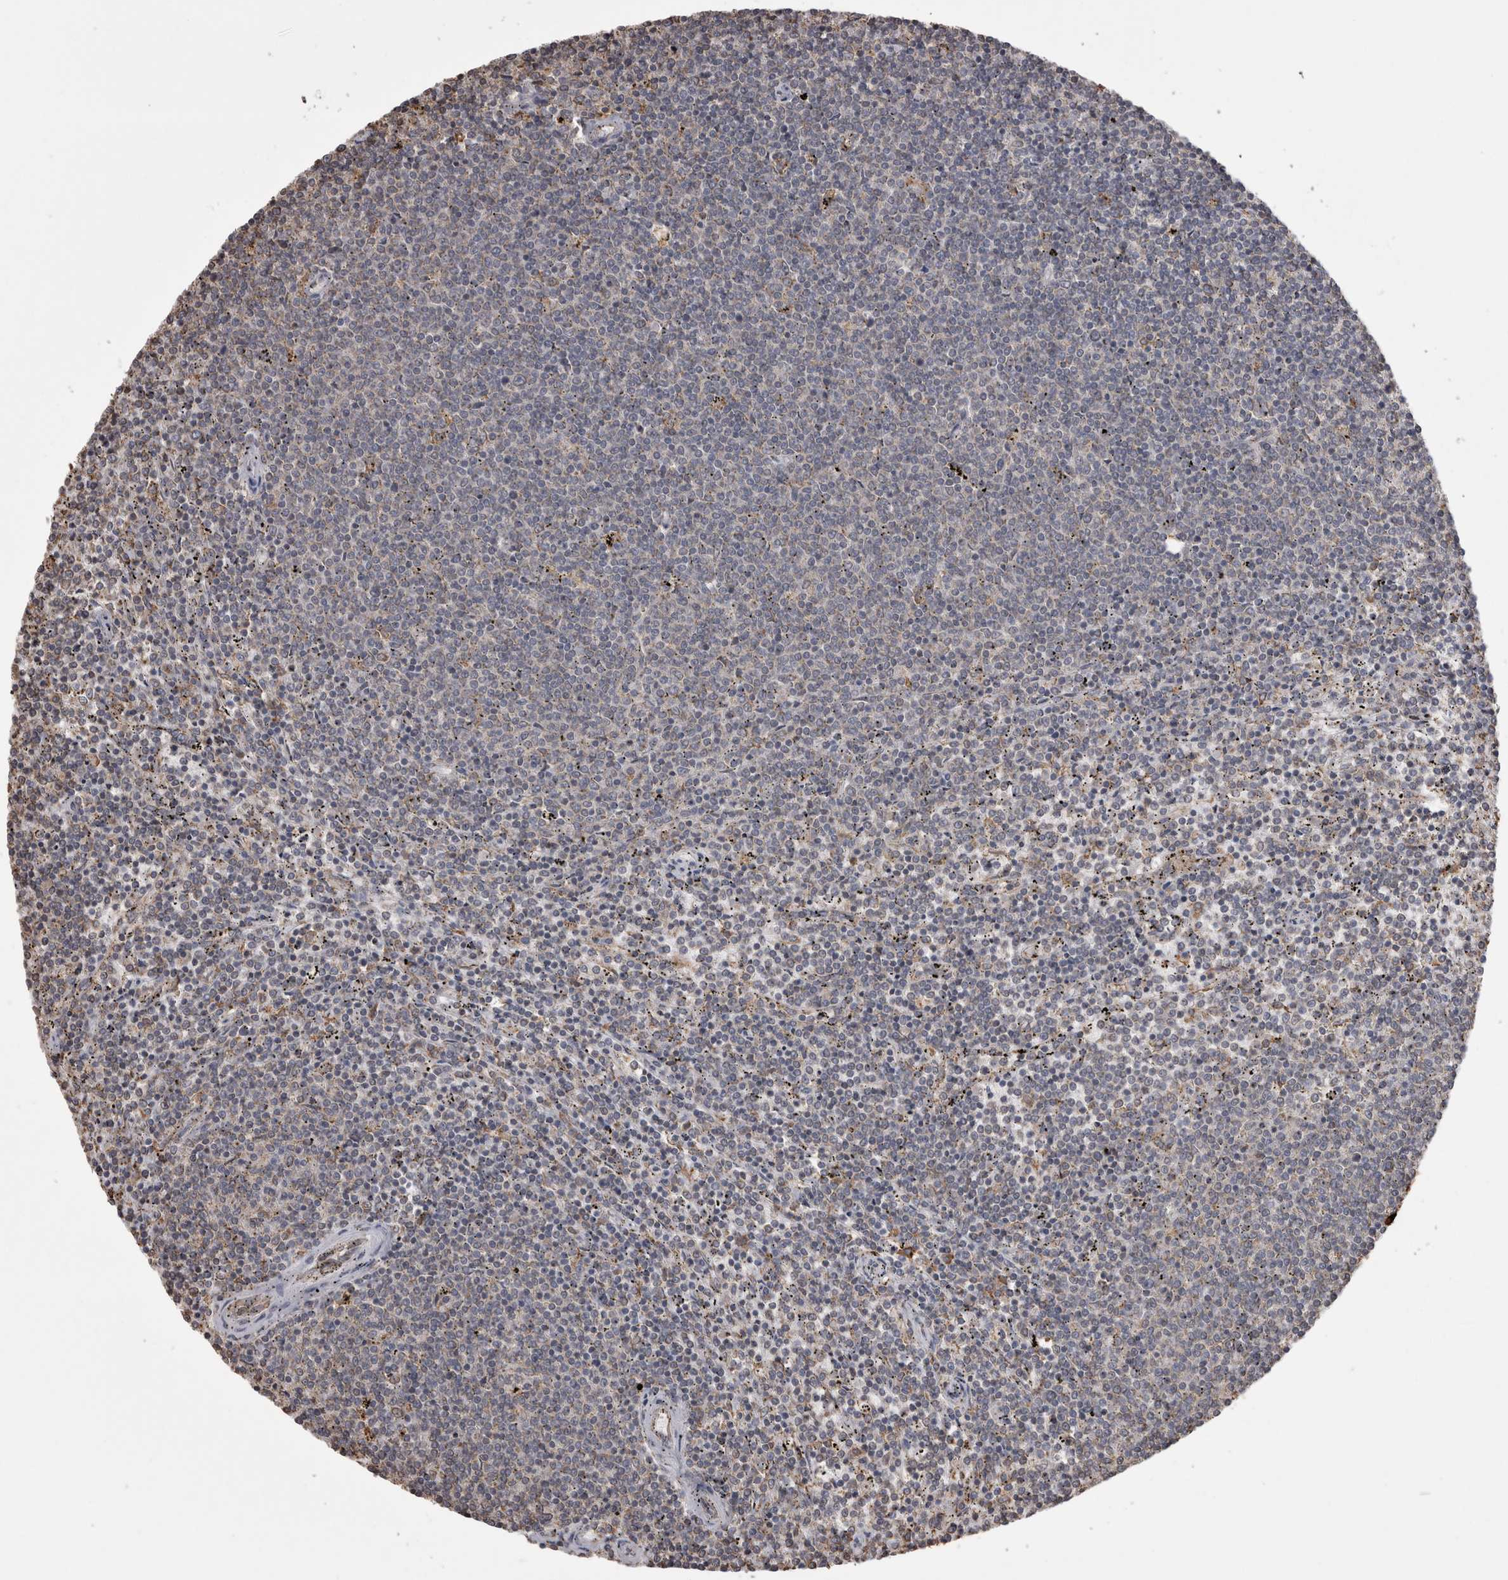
{"staining": {"intensity": "negative", "quantity": "none", "location": "none"}, "tissue": "lymphoma", "cell_type": "Tumor cells", "image_type": "cancer", "snomed": [{"axis": "morphology", "description": "Malignant lymphoma, non-Hodgkin's type, Low grade"}, {"axis": "topography", "description": "Spleen"}], "caption": "There is no significant positivity in tumor cells of lymphoma.", "gene": "PON2", "patient": {"sex": "female", "age": 50}}